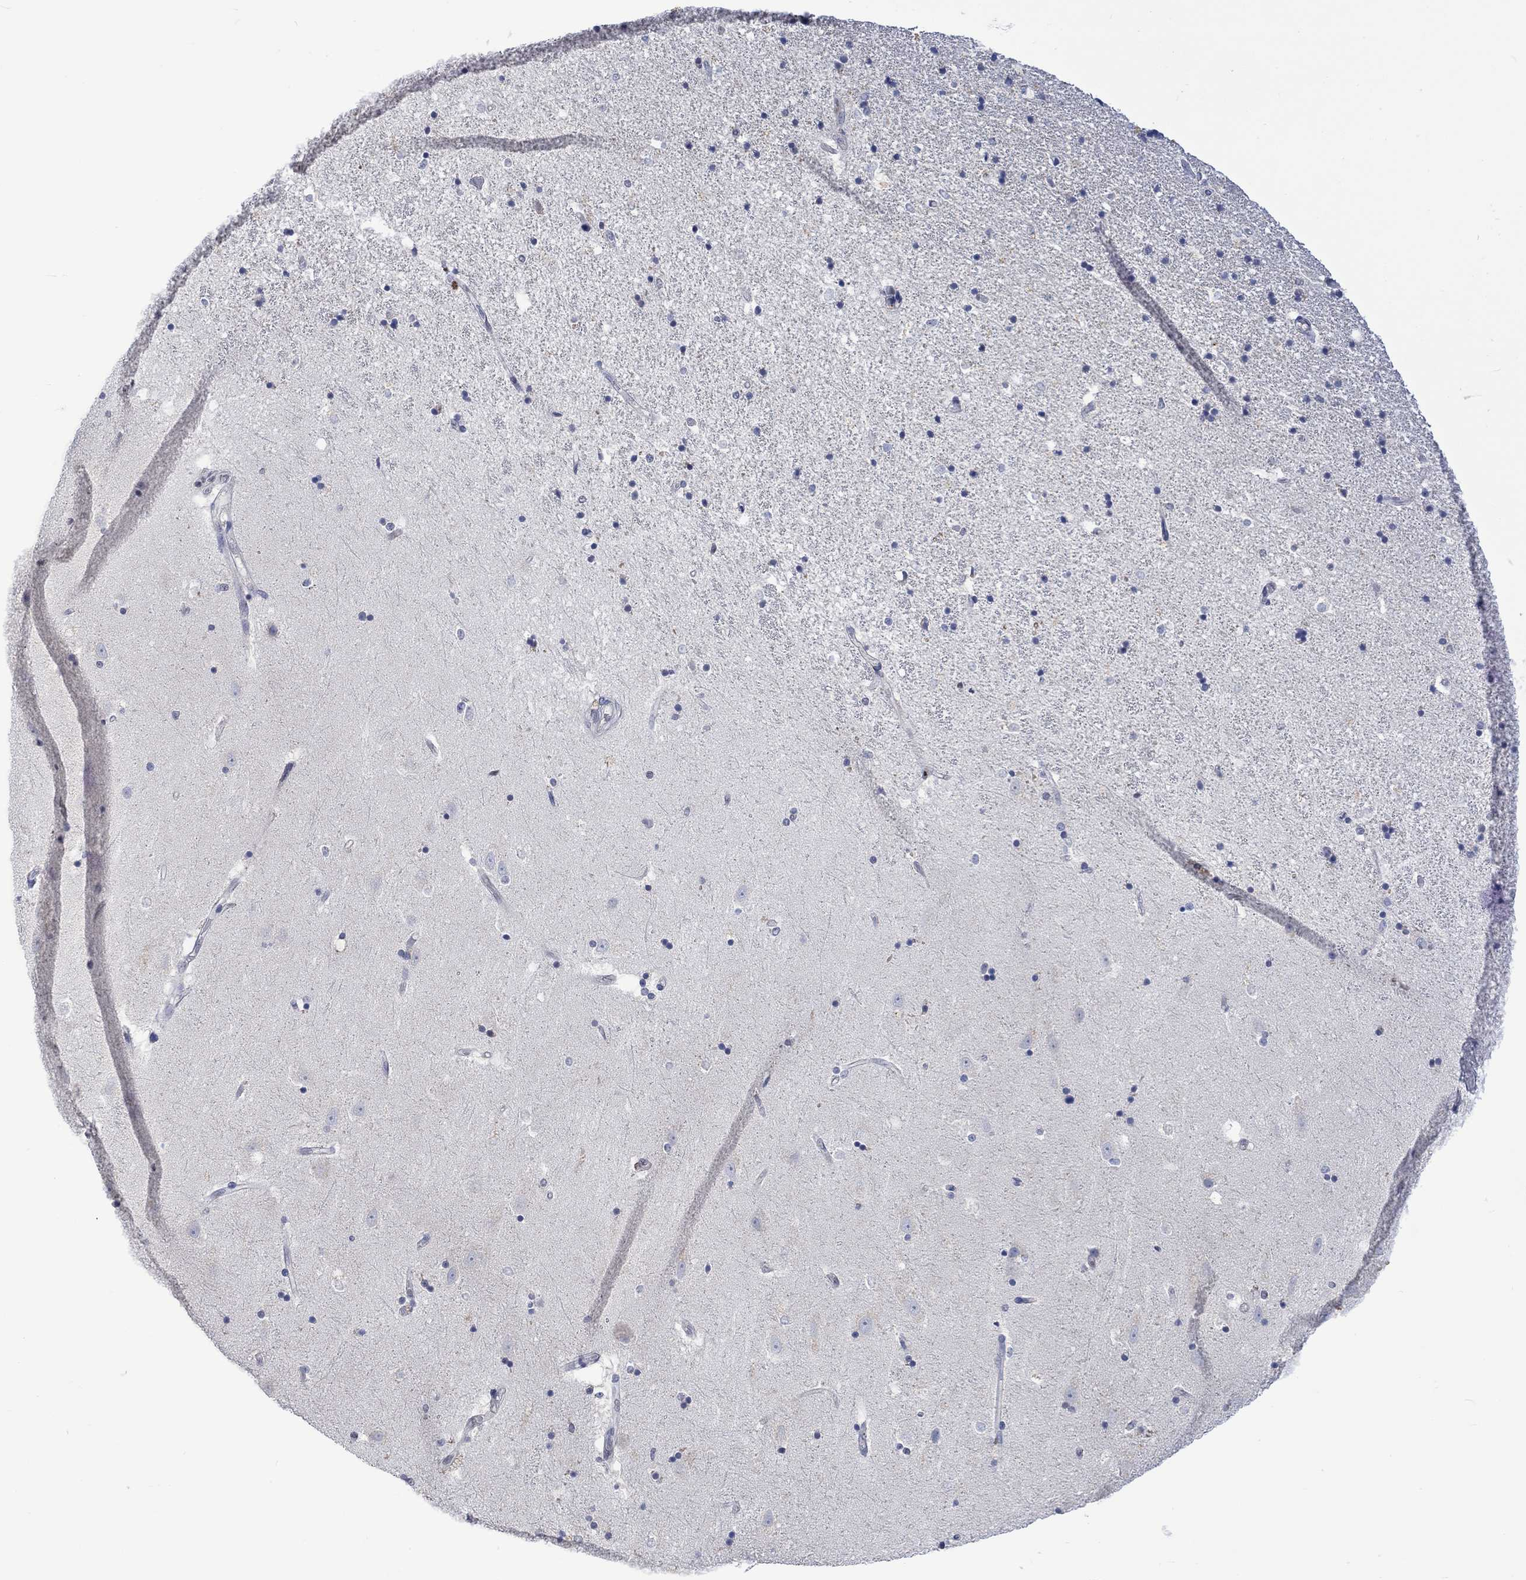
{"staining": {"intensity": "weak", "quantity": "<25%", "location": "nuclear"}, "tissue": "hippocampus", "cell_type": "Glial cells", "image_type": "normal", "snomed": [{"axis": "morphology", "description": "Normal tissue, NOS"}, {"axis": "topography", "description": "Hippocampus"}], "caption": "High magnification brightfield microscopy of normal hippocampus stained with DAB (brown) and counterstained with hematoxylin (blue): glial cells show no significant staining.", "gene": "RAD54L2", "patient": {"sex": "male", "age": 49}}